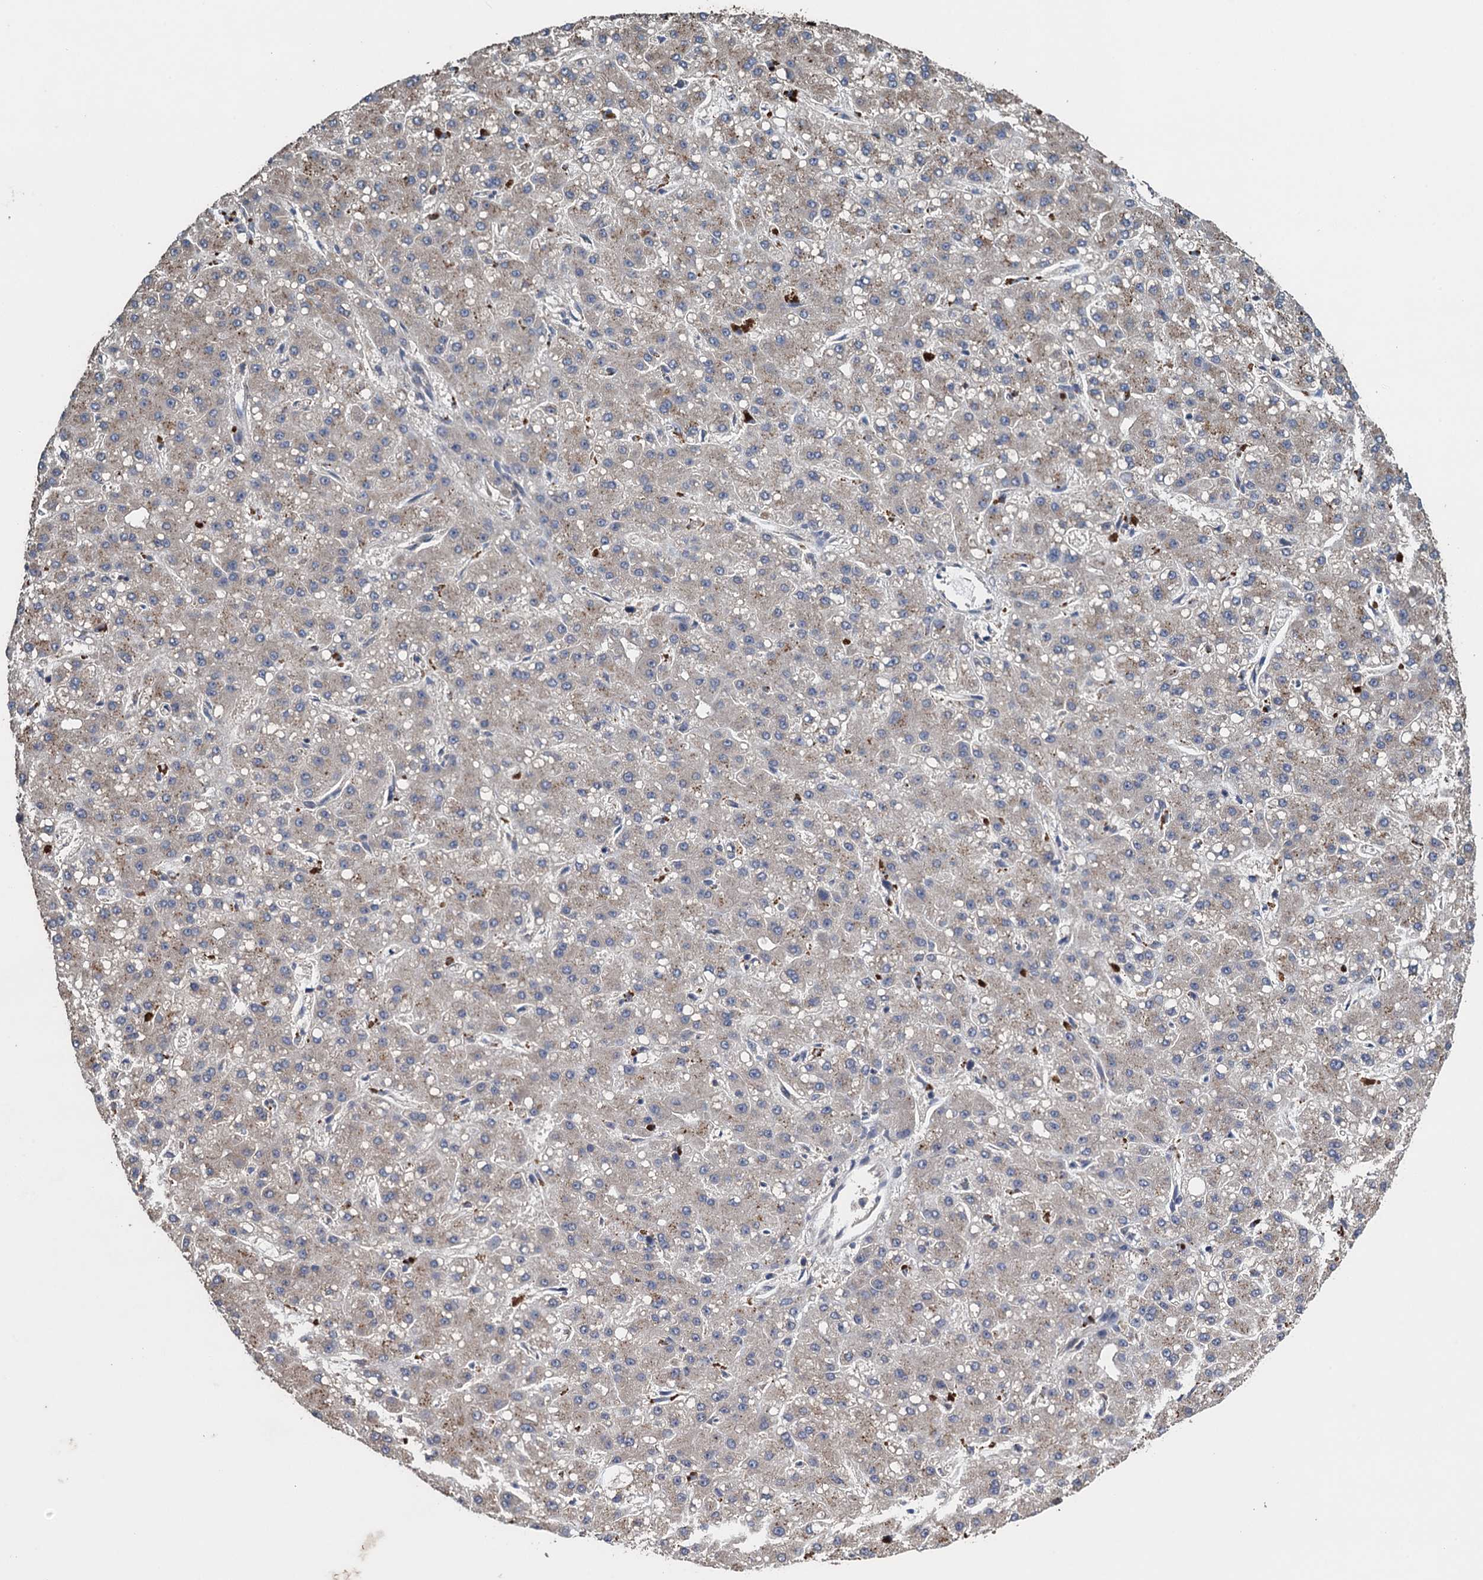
{"staining": {"intensity": "weak", "quantity": "<25%", "location": "cytoplasmic/membranous"}, "tissue": "liver cancer", "cell_type": "Tumor cells", "image_type": "cancer", "snomed": [{"axis": "morphology", "description": "Carcinoma, Hepatocellular, NOS"}, {"axis": "topography", "description": "Liver"}], "caption": "This is a micrograph of immunohistochemistry staining of liver hepatocellular carcinoma, which shows no staining in tumor cells. (Immunohistochemistry (ihc), brightfield microscopy, high magnification).", "gene": "CNTN5", "patient": {"sex": "male", "age": 67}}